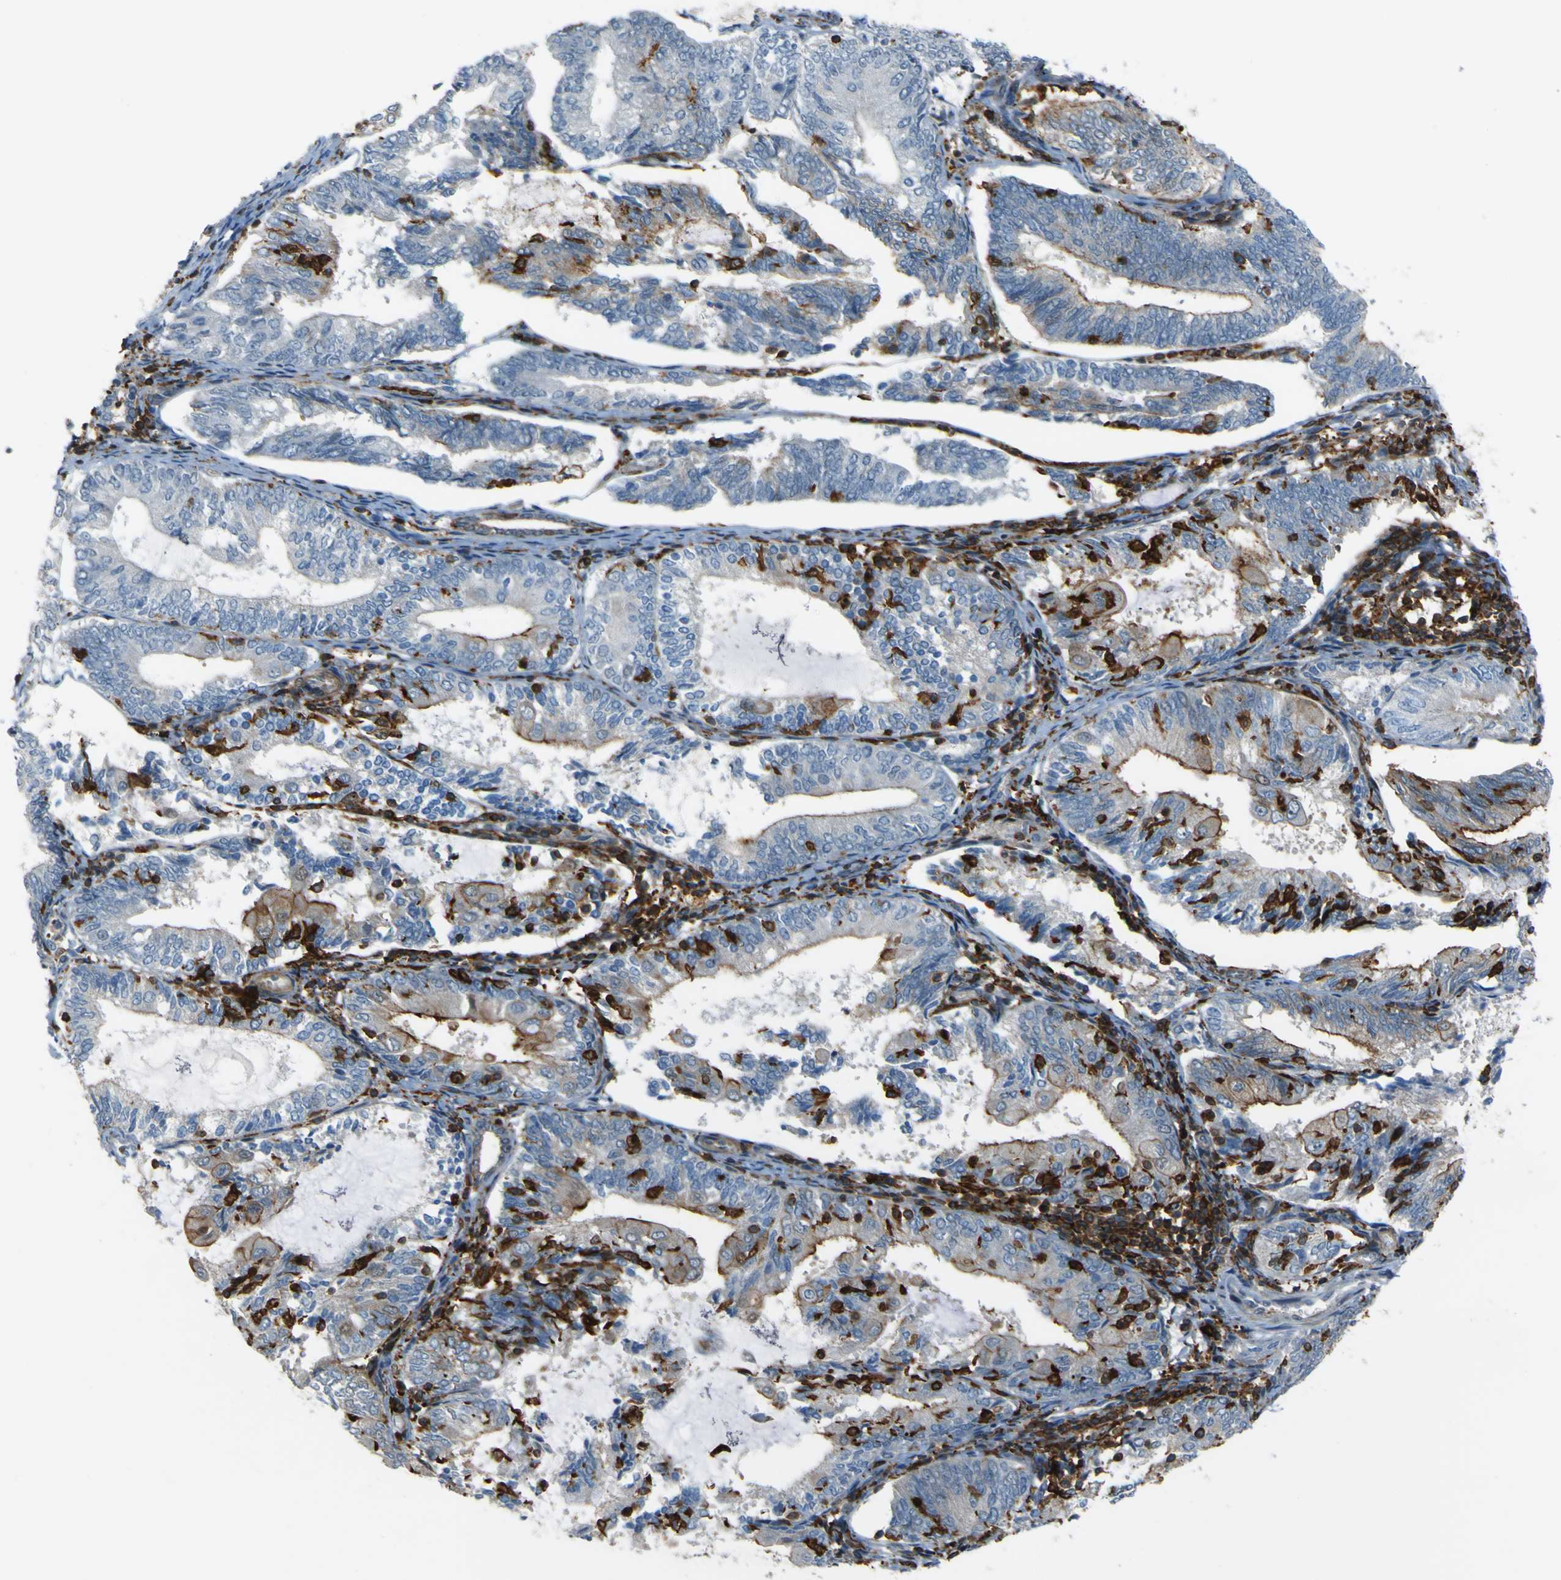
{"staining": {"intensity": "negative", "quantity": "none", "location": "none"}, "tissue": "endometrial cancer", "cell_type": "Tumor cells", "image_type": "cancer", "snomed": [{"axis": "morphology", "description": "Adenocarcinoma, NOS"}, {"axis": "topography", "description": "Endometrium"}], "caption": "Tumor cells show no significant protein expression in endometrial adenocarcinoma. The staining is performed using DAB brown chromogen with nuclei counter-stained in using hematoxylin.", "gene": "PCDHB5", "patient": {"sex": "female", "age": 81}}